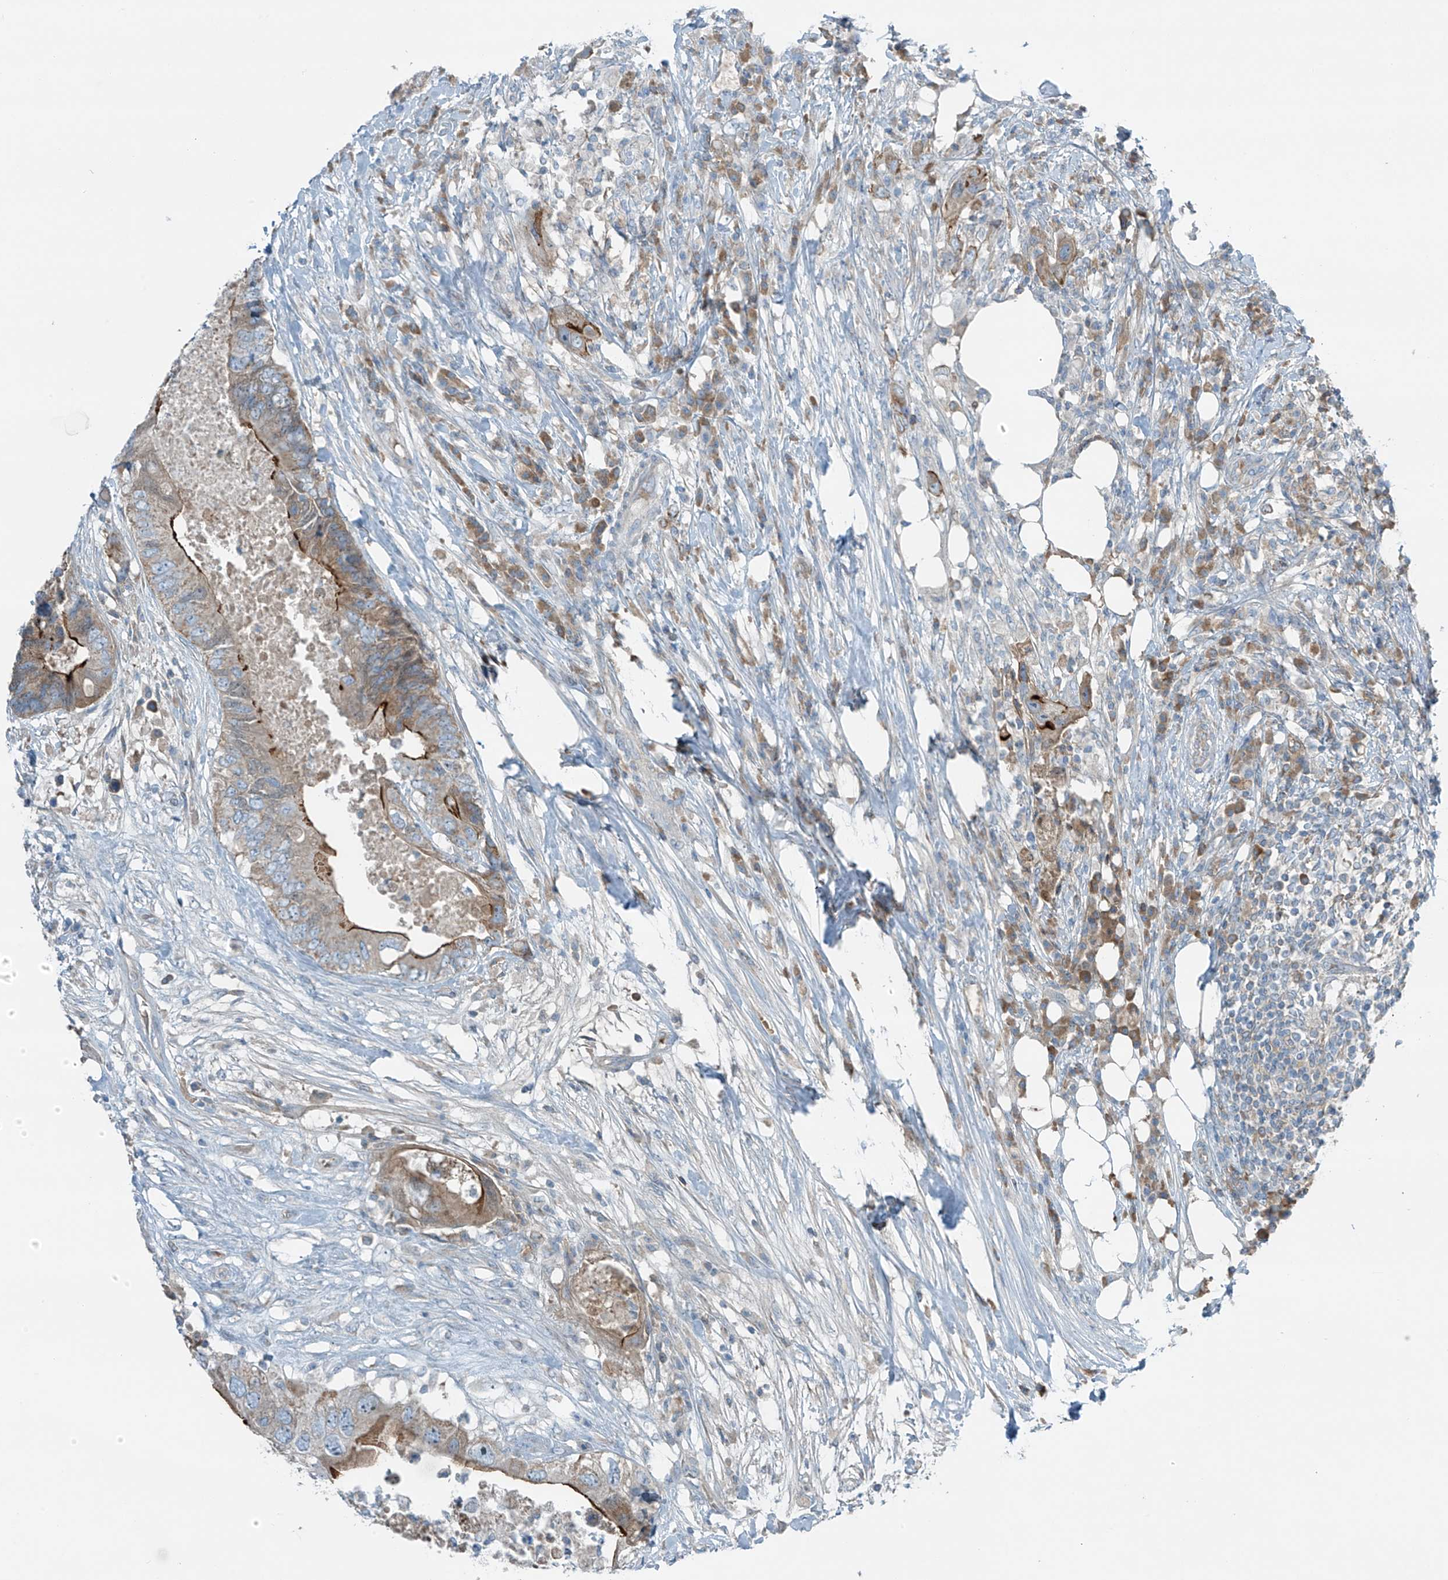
{"staining": {"intensity": "moderate", "quantity": "25%-75%", "location": "cytoplasmic/membranous"}, "tissue": "colorectal cancer", "cell_type": "Tumor cells", "image_type": "cancer", "snomed": [{"axis": "morphology", "description": "Adenocarcinoma, NOS"}, {"axis": "topography", "description": "Colon"}], "caption": "Immunohistochemical staining of human colorectal adenocarcinoma demonstrates medium levels of moderate cytoplasmic/membranous positivity in about 25%-75% of tumor cells.", "gene": "FAM131C", "patient": {"sex": "male", "age": 71}}